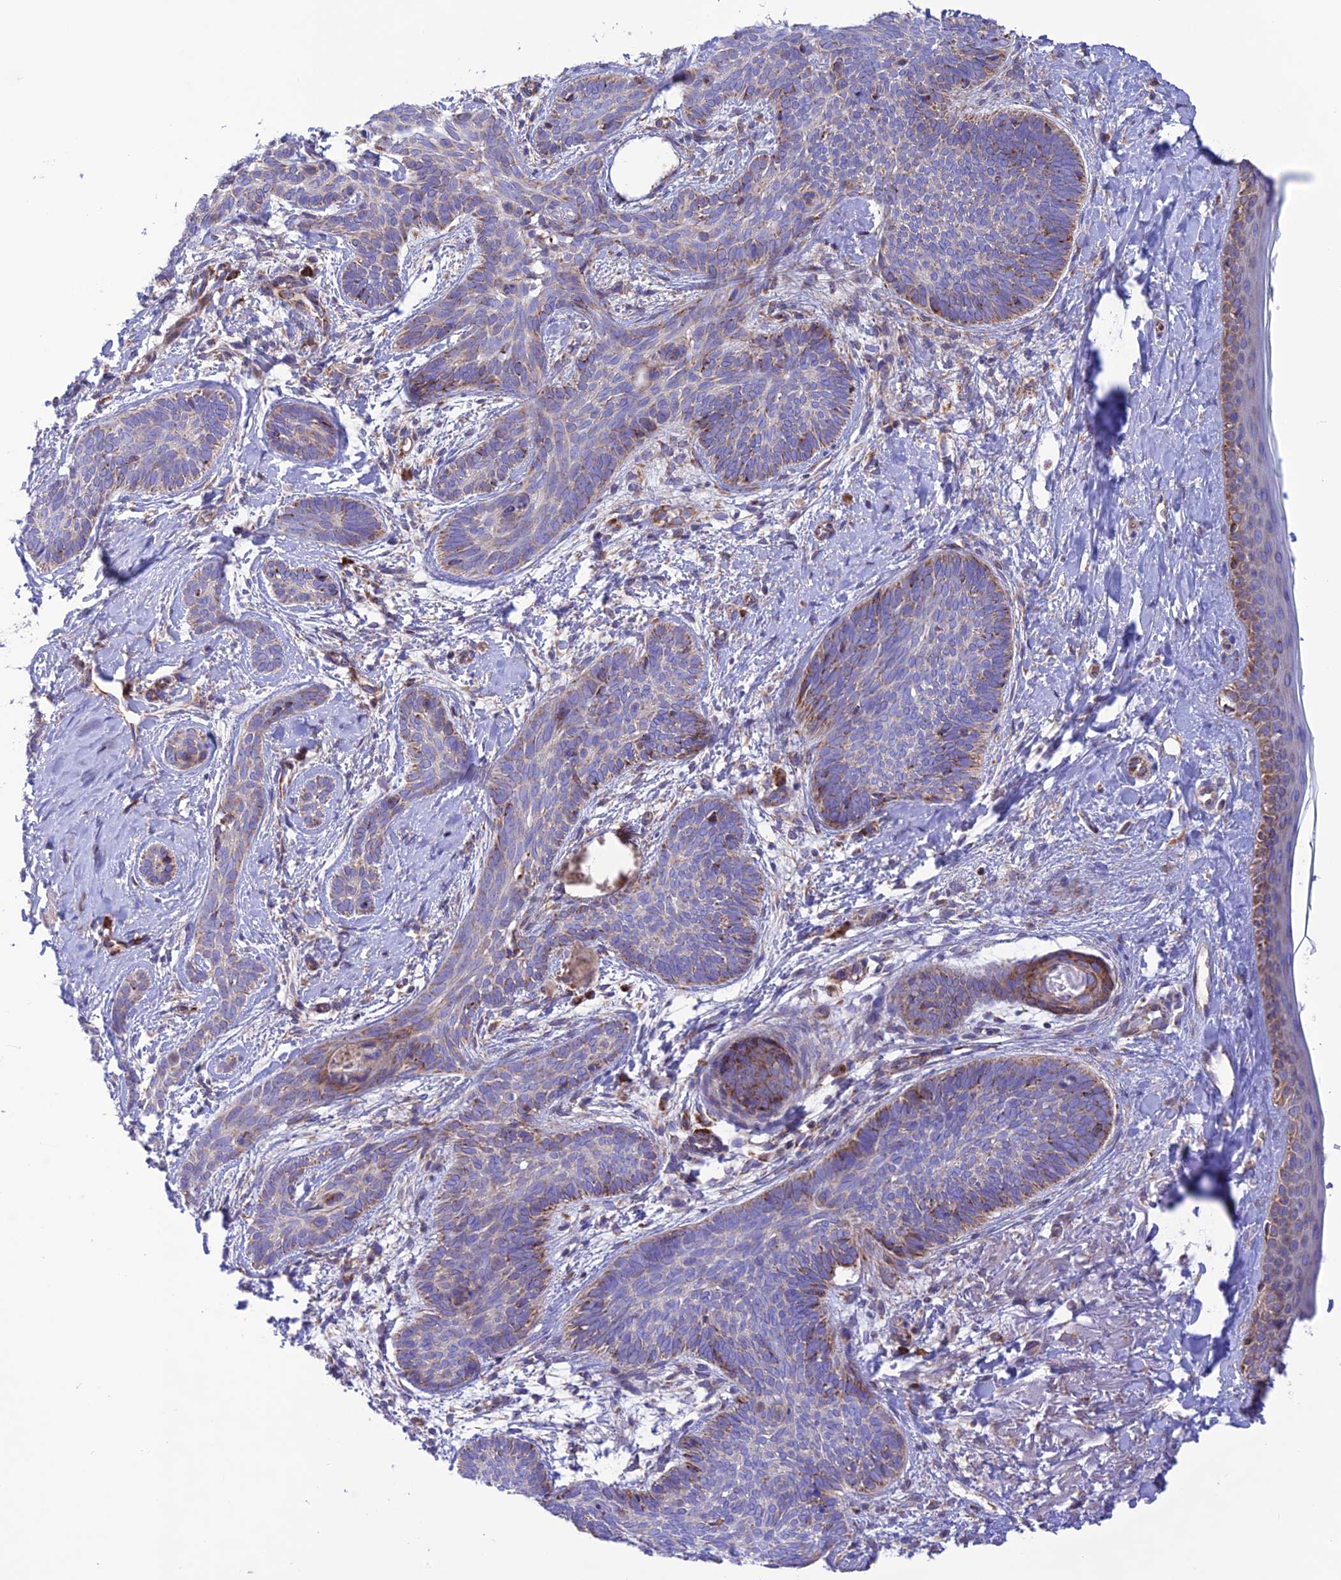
{"staining": {"intensity": "moderate", "quantity": "<25%", "location": "cytoplasmic/membranous"}, "tissue": "skin cancer", "cell_type": "Tumor cells", "image_type": "cancer", "snomed": [{"axis": "morphology", "description": "Basal cell carcinoma"}, {"axis": "topography", "description": "Skin"}], "caption": "Protein expression analysis of human skin cancer reveals moderate cytoplasmic/membranous expression in approximately <25% of tumor cells.", "gene": "UAP1L1", "patient": {"sex": "female", "age": 81}}